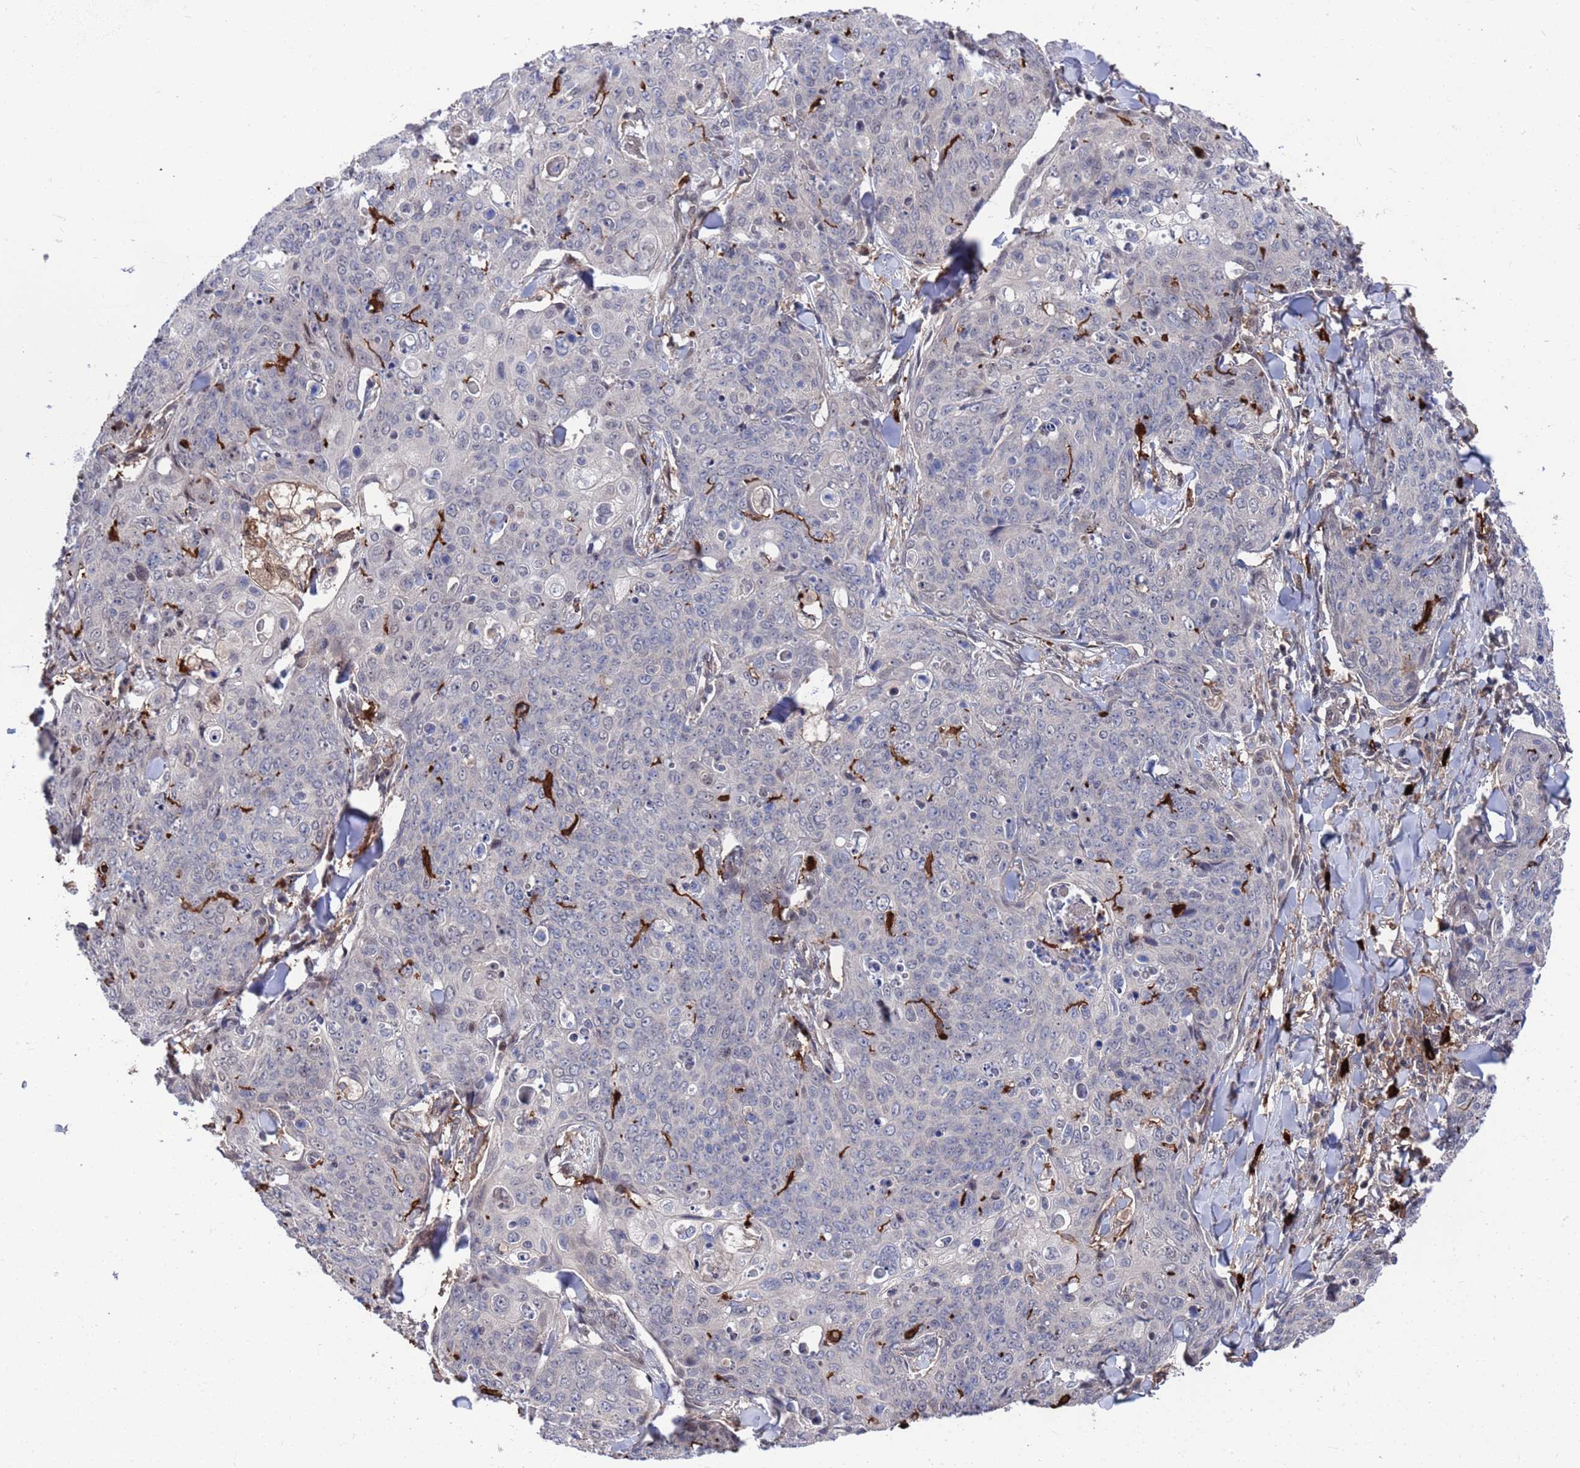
{"staining": {"intensity": "negative", "quantity": "none", "location": "none"}, "tissue": "skin cancer", "cell_type": "Tumor cells", "image_type": "cancer", "snomed": [{"axis": "morphology", "description": "Squamous cell carcinoma, NOS"}, {"axis": "topography", "description": "Skin"}, {"axis": "topography", "description": "Vulva"}], "caption": "IHC of human skin squamous cell carcinoma displays no positivity in tumor cells.", "gene": "TMBIM6", "patient": {"sex": "female", "age": 85}}